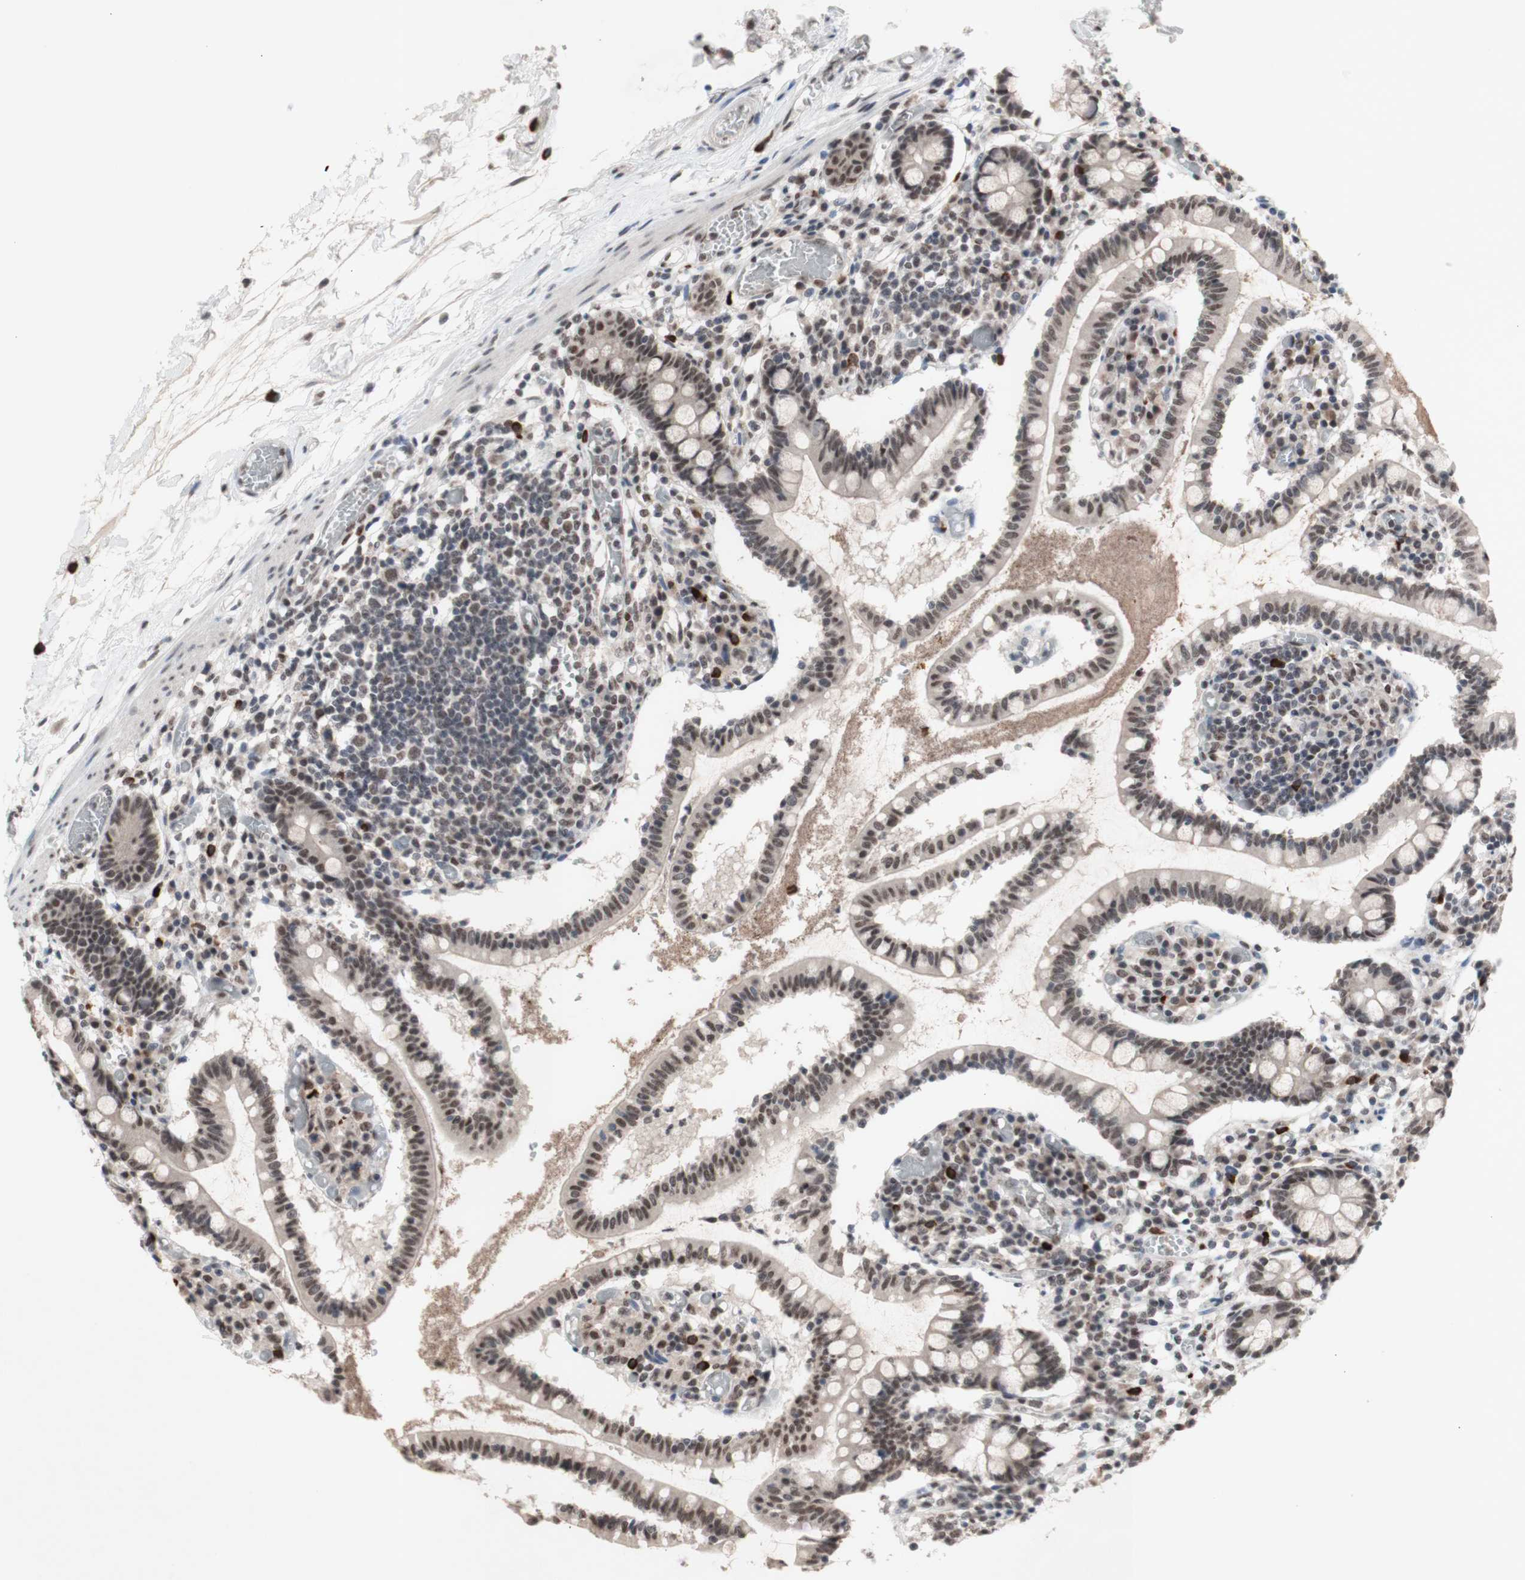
{"staining": {"intensity": "weak", "quantity": ">75%", "location": "nuclear"}, "tissue": "small intestine", "cell_type": "Glandular cells", "image_type": "normal", "snomed": [{"axis": "morphology", "description": "Normal tissue, NOS"}, {"axis": "topography", "description": "Small intestine"}], "caption": "Protein staining shows weak nuclear staining in about >75% of glandular cells in unremarkable small intestine. (DAB IHC with brightfield microscopy, high magnification).", "gene": "SFPQ", "patient": {"sex": "female", "age": 61}}